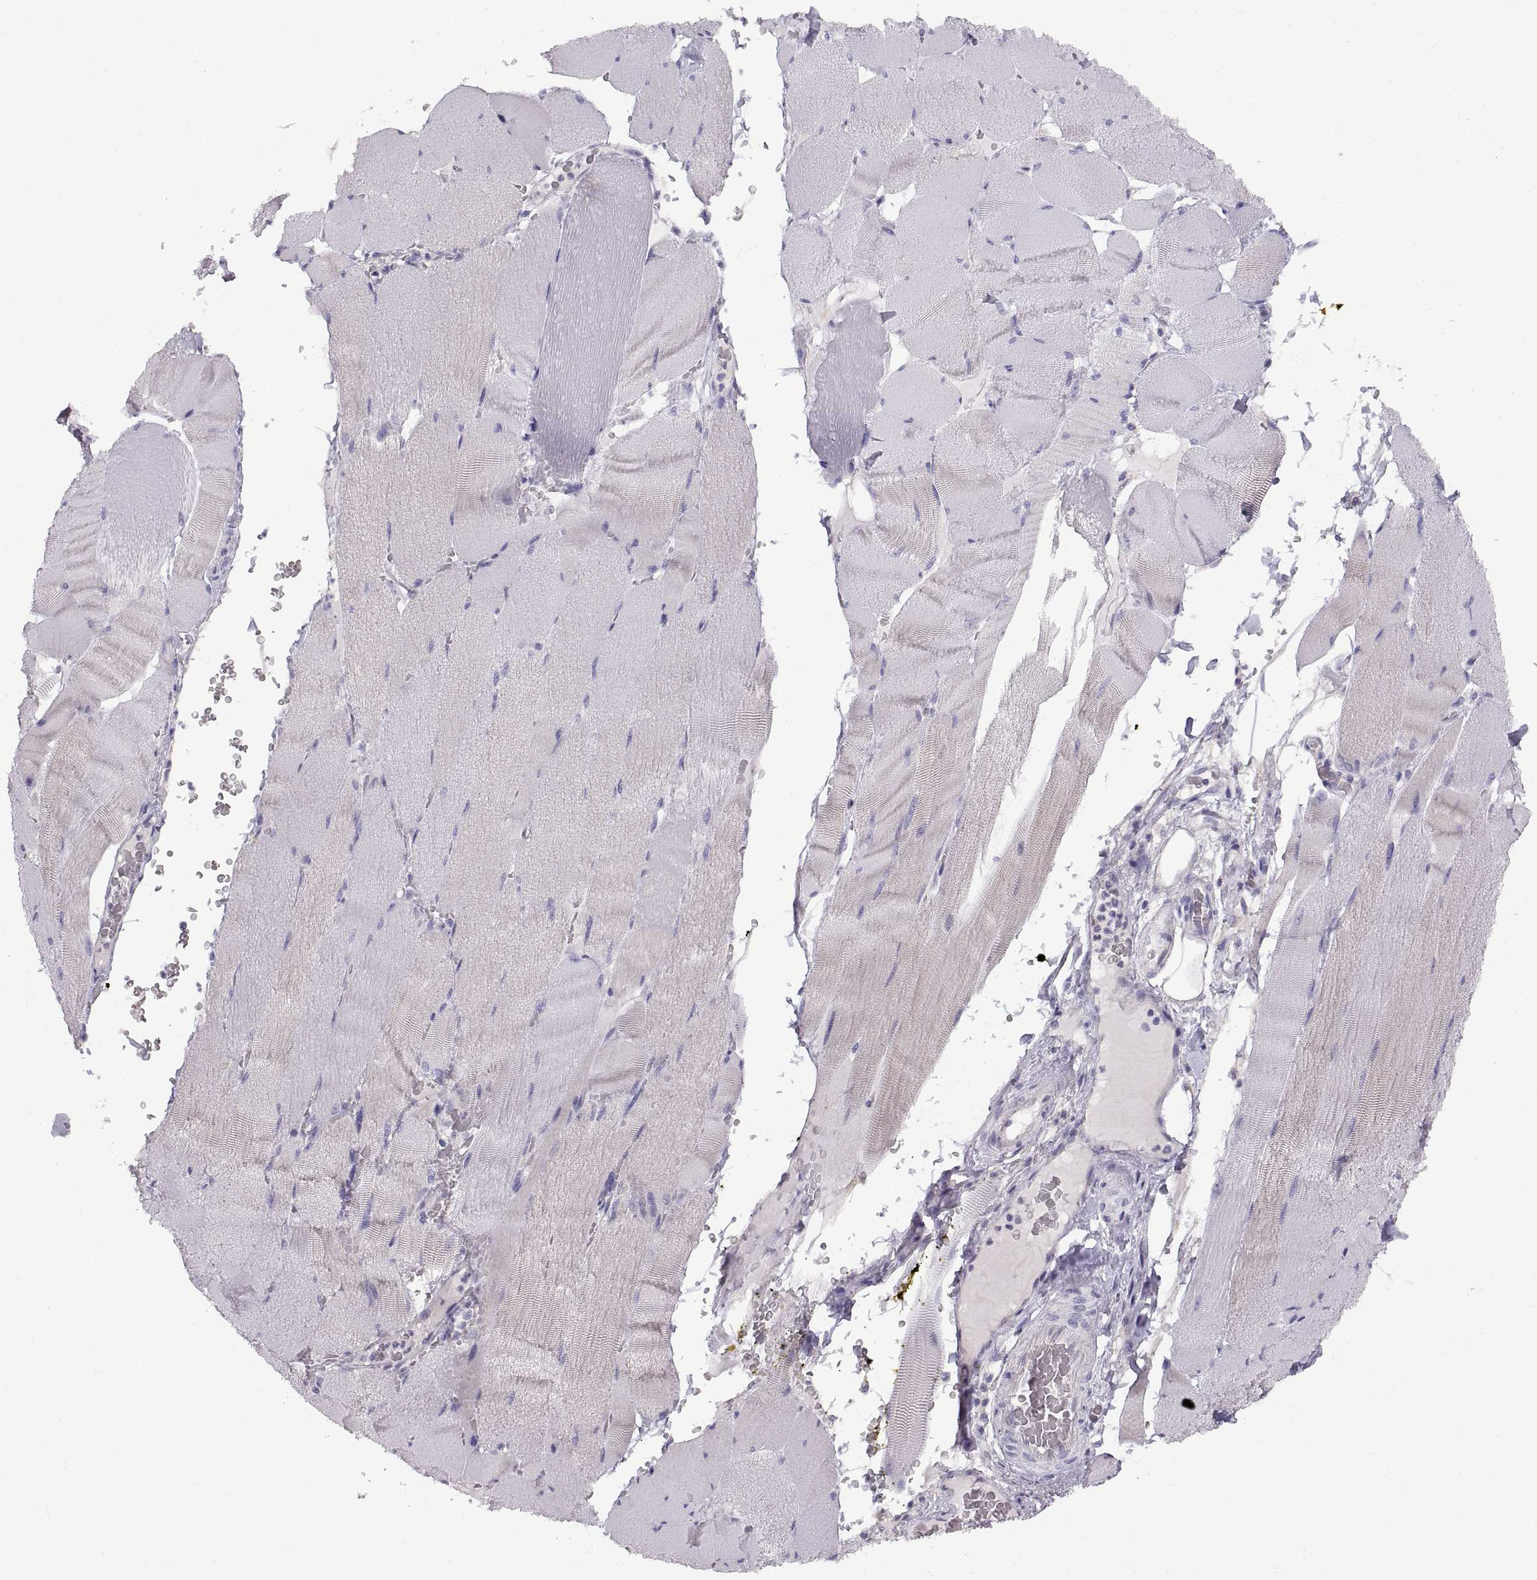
{"staining": {"intensity": "negative", "quantity": "none", "location": "none"}, "tissue": "skeletal muscle", "cell_type": "Myocytes", "image_type": "normal", "snomed": [{"axis": "morphology", "description": "Normal tissue, NOS"}, {"axis": "topography", "description": "Skeletal muscle"}], "caption": "DAB (3,3'-diaminobenzidine) immunohistochemical staining of benign human skeletal muscle reveals no significant expression in myocytes.", "gene": "CRYBB3", "patient": {"sex": "male", "age": 56}}